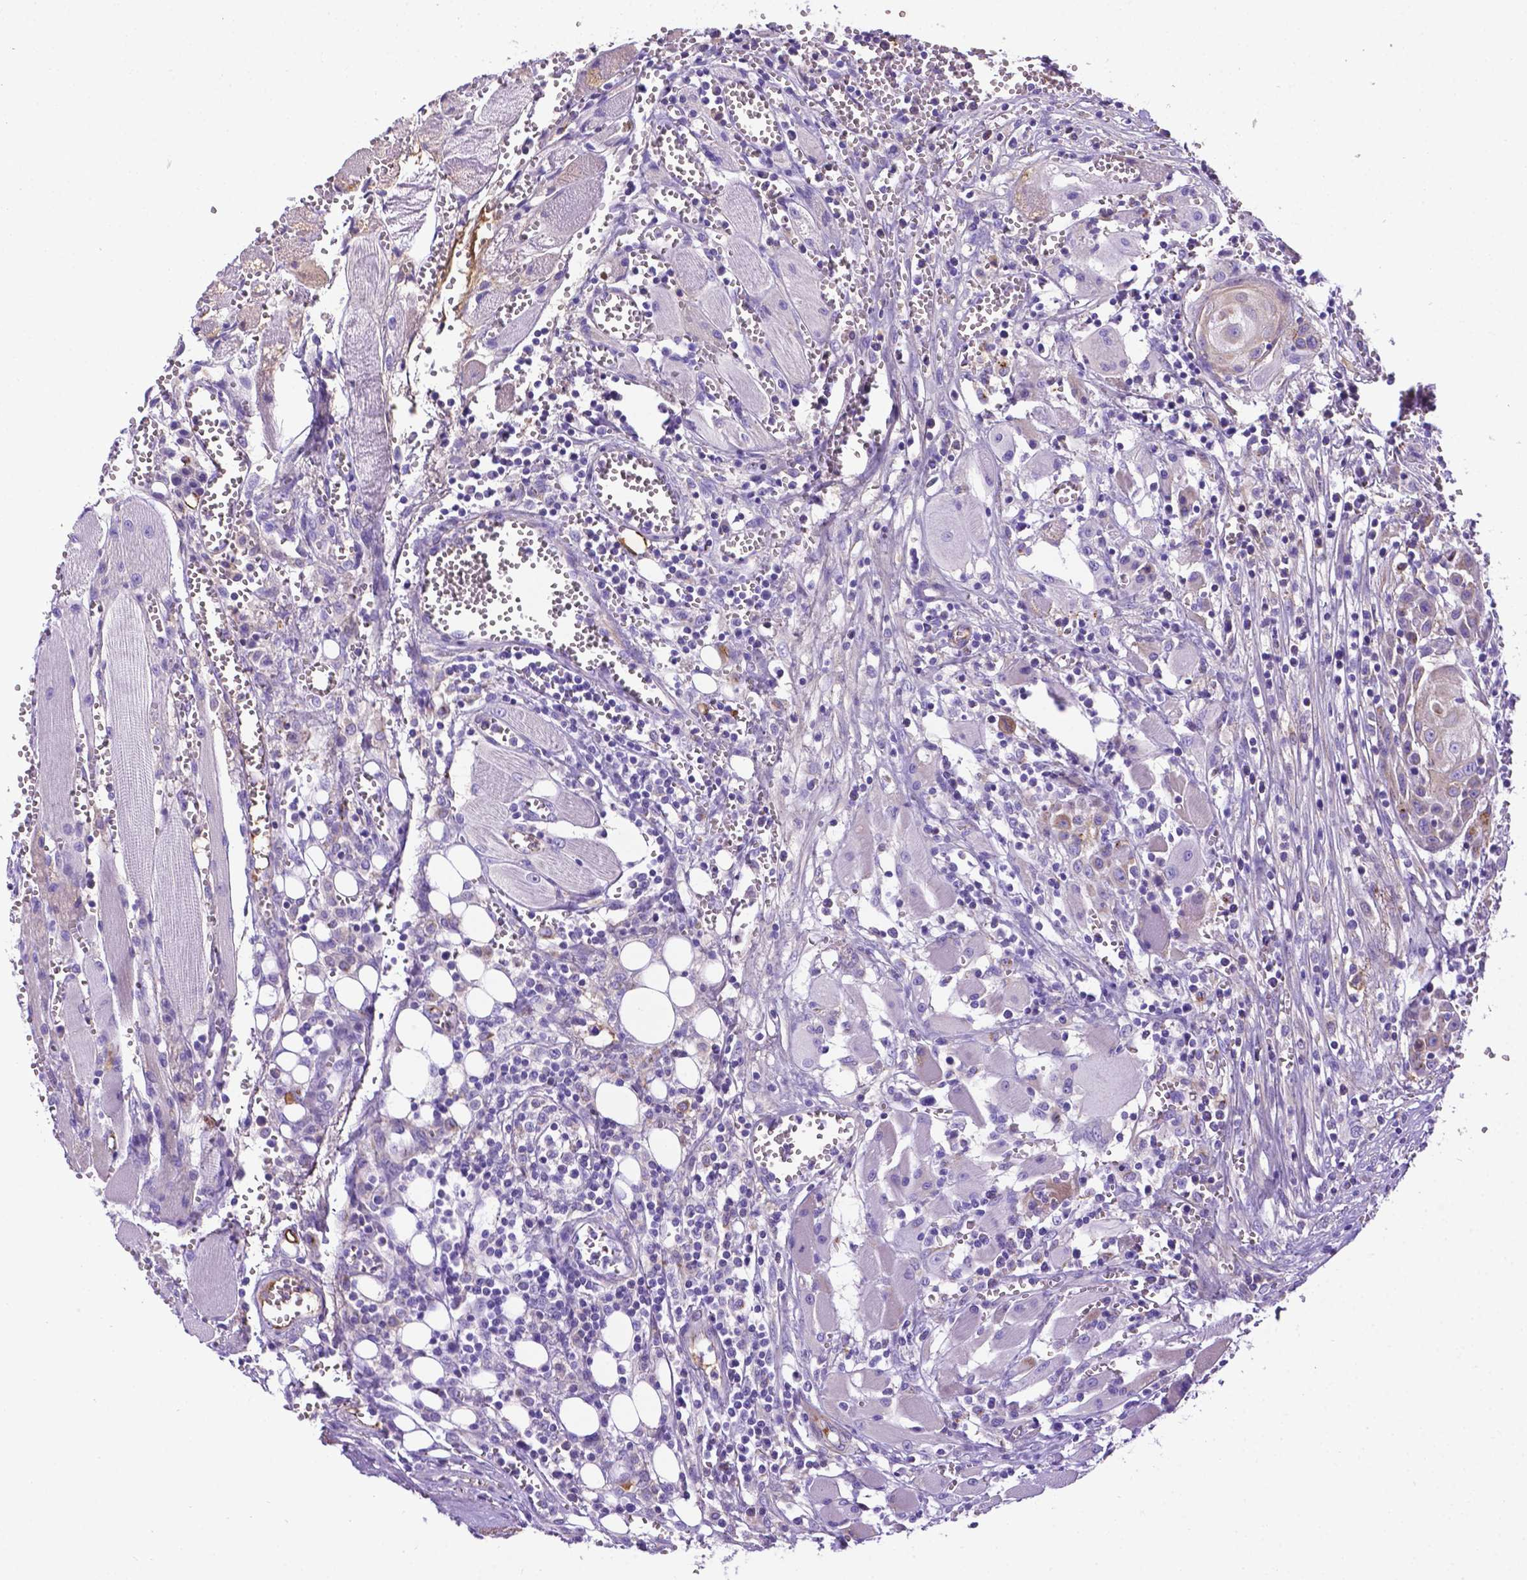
{"staining": {"intensity": "weak", "quantity": "25%-75%", "location": "cytoplasmic/membranous"}, "tissue": "head and neck cancer", "cell_type": "Tumor cells", "image_type": "cancer", "snomed": [{"axis": "morphology", "description": "Squamous cell carcinoma, NOS"}, {"axis": "topography", "description": "Head-Neck"}], "caption": "Immunohistochemistry of head and neck cancer (squamous cell carcinoma) displays low levels of weak cytoplasmic/membranous staining in approximately 25%-75% of tumor cells.", "gene": "APOE", "patient": {"sex": "female", "age": 80}}